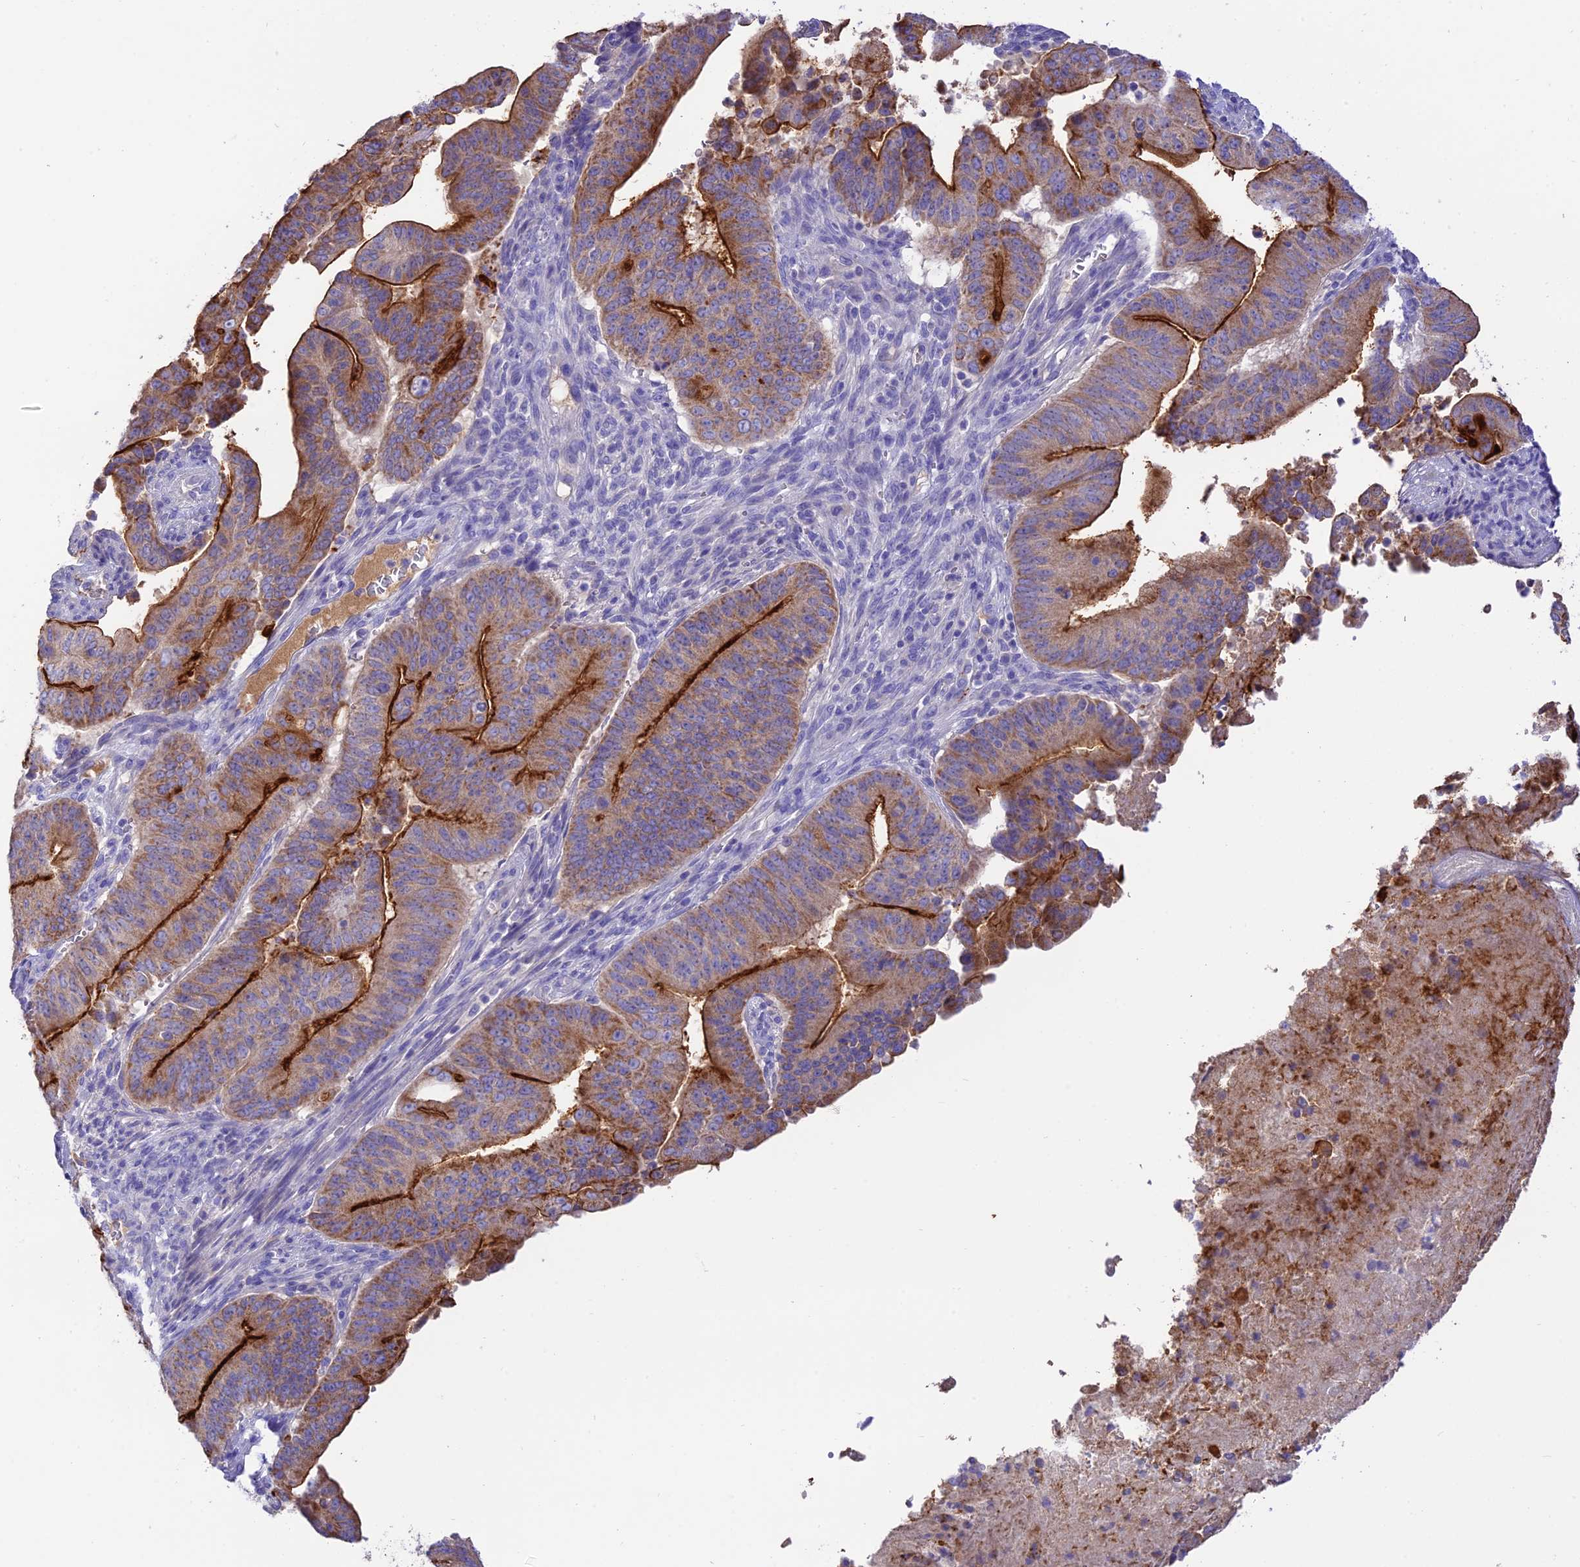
{"staining": {"intensity": "strong", "quantity": "25%-75%", "location": "cytoplasmic/membranous"}, "tissue": "pancreatic cancer", "cell_type": "Tumor cells", "image_type": "cancer", "snomed": [{"axis": "morphology", "description": "Adenocarcinoma, NOS"}, {"axis": "topography", "description": "Pancreas"}], "caption": "A micrograph of human pancreatic cancer (adenocarcinoma) stained for a protein demonstrates strong cytoplasmic/membranous brown staining in tumor cells.", "gene": "NLRP9", "patient": {"sex": "female", "age": 77}}